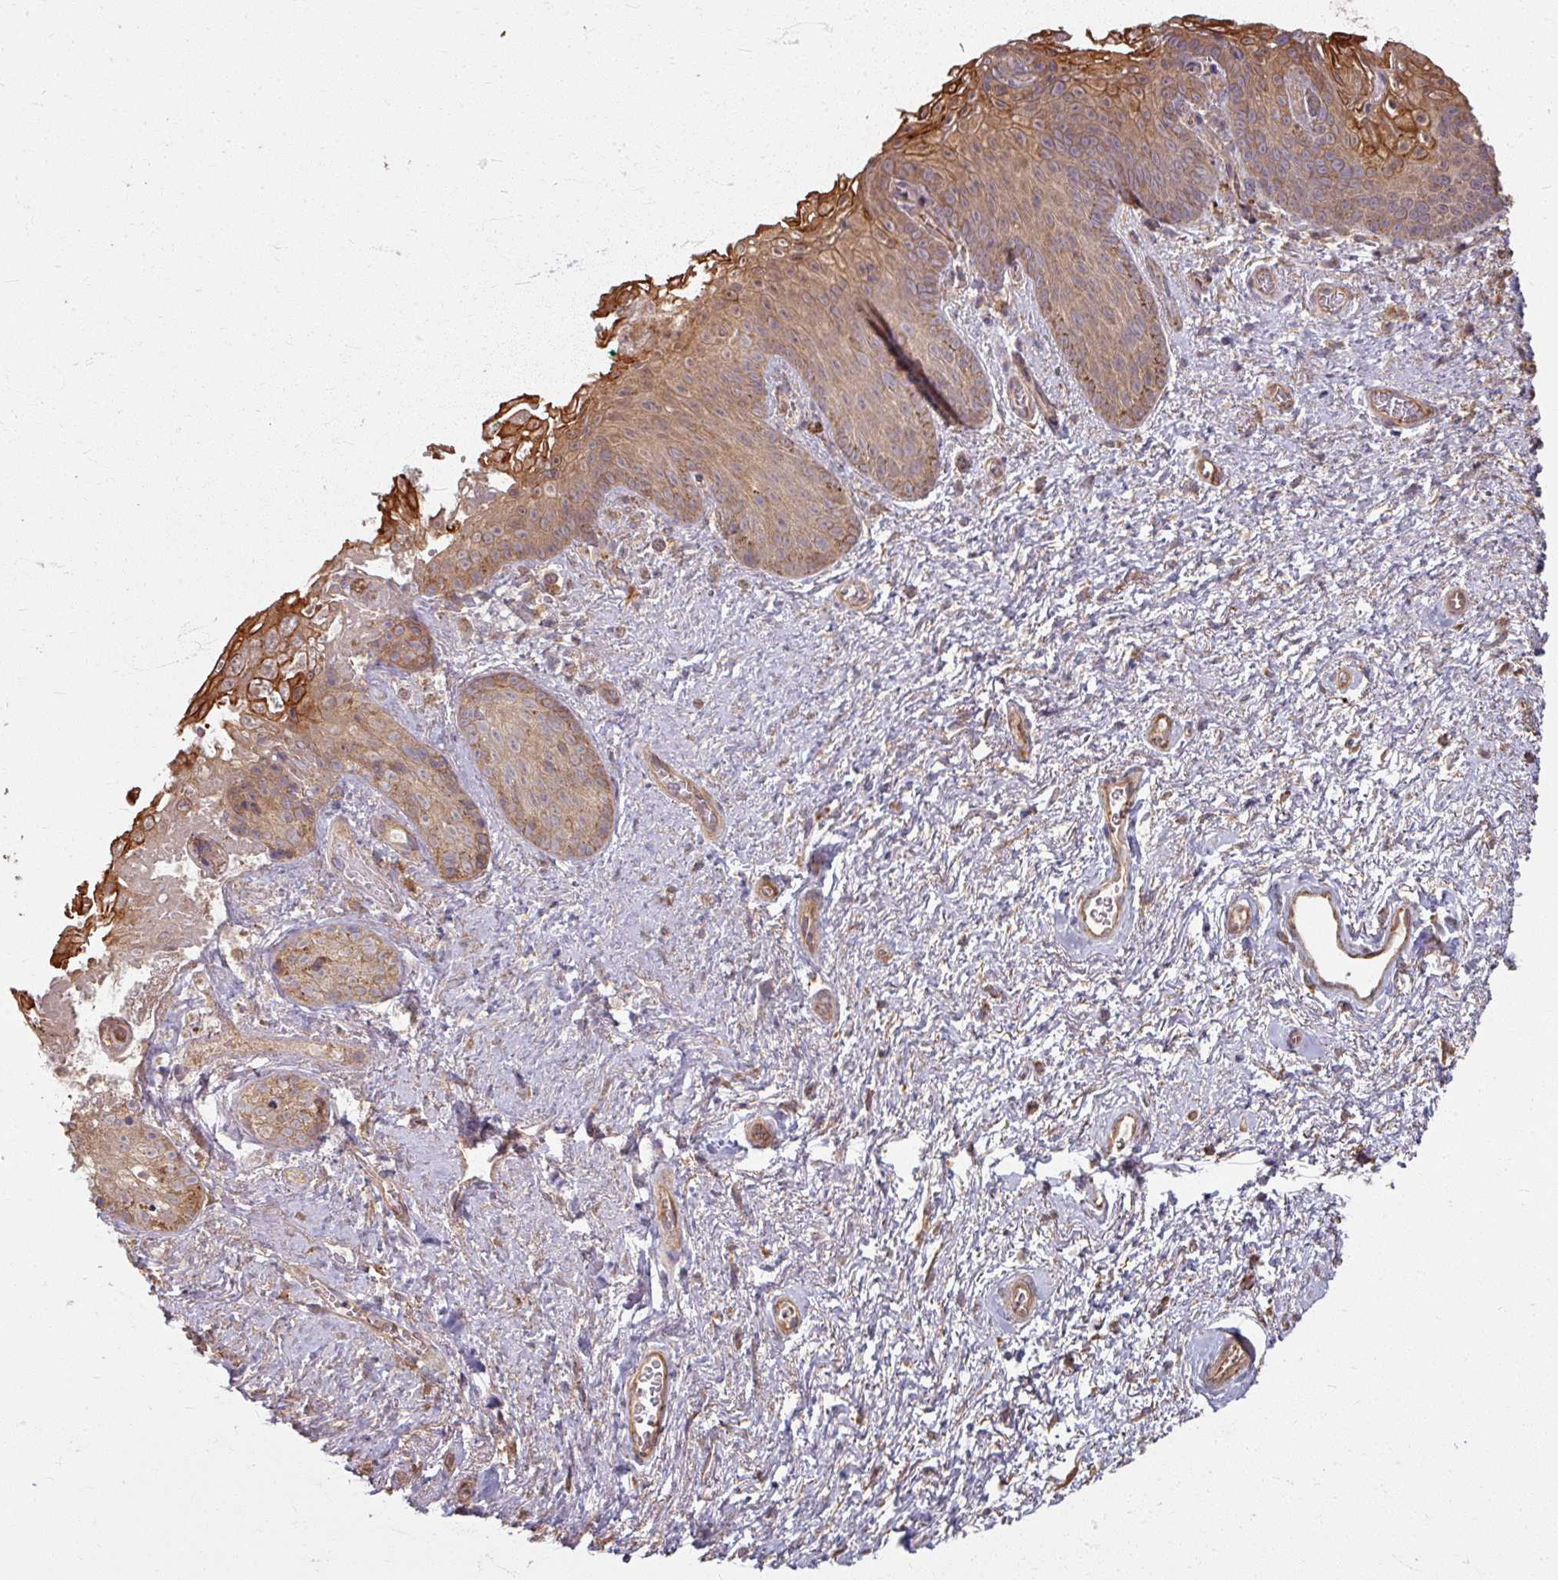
{"staining": {"intensity": "moderate", "quantity": "<25%", "location": "cytoplasmic/membranous"}, "tissue": "vagina", "cell_type": "Squamous epithelial cells", "image_type": "normal", "snomed": [{"axis": "morphology", "description": "Normal tissue, NOS"}, {"axis": "topography", "description": "Vulva"}, {"axis": "topography", "description": "Vagina"}, {"axis": "topography", "description": "Peripheral nerve tissue"}], "caption": "Moderate cytoplasmic/membranous positivity is seen in approximately <25% of squamous epithelial cells in unremarkable vagina.", "gene": "CCDC68", "patient": {"sex": "female", "age": 66}}